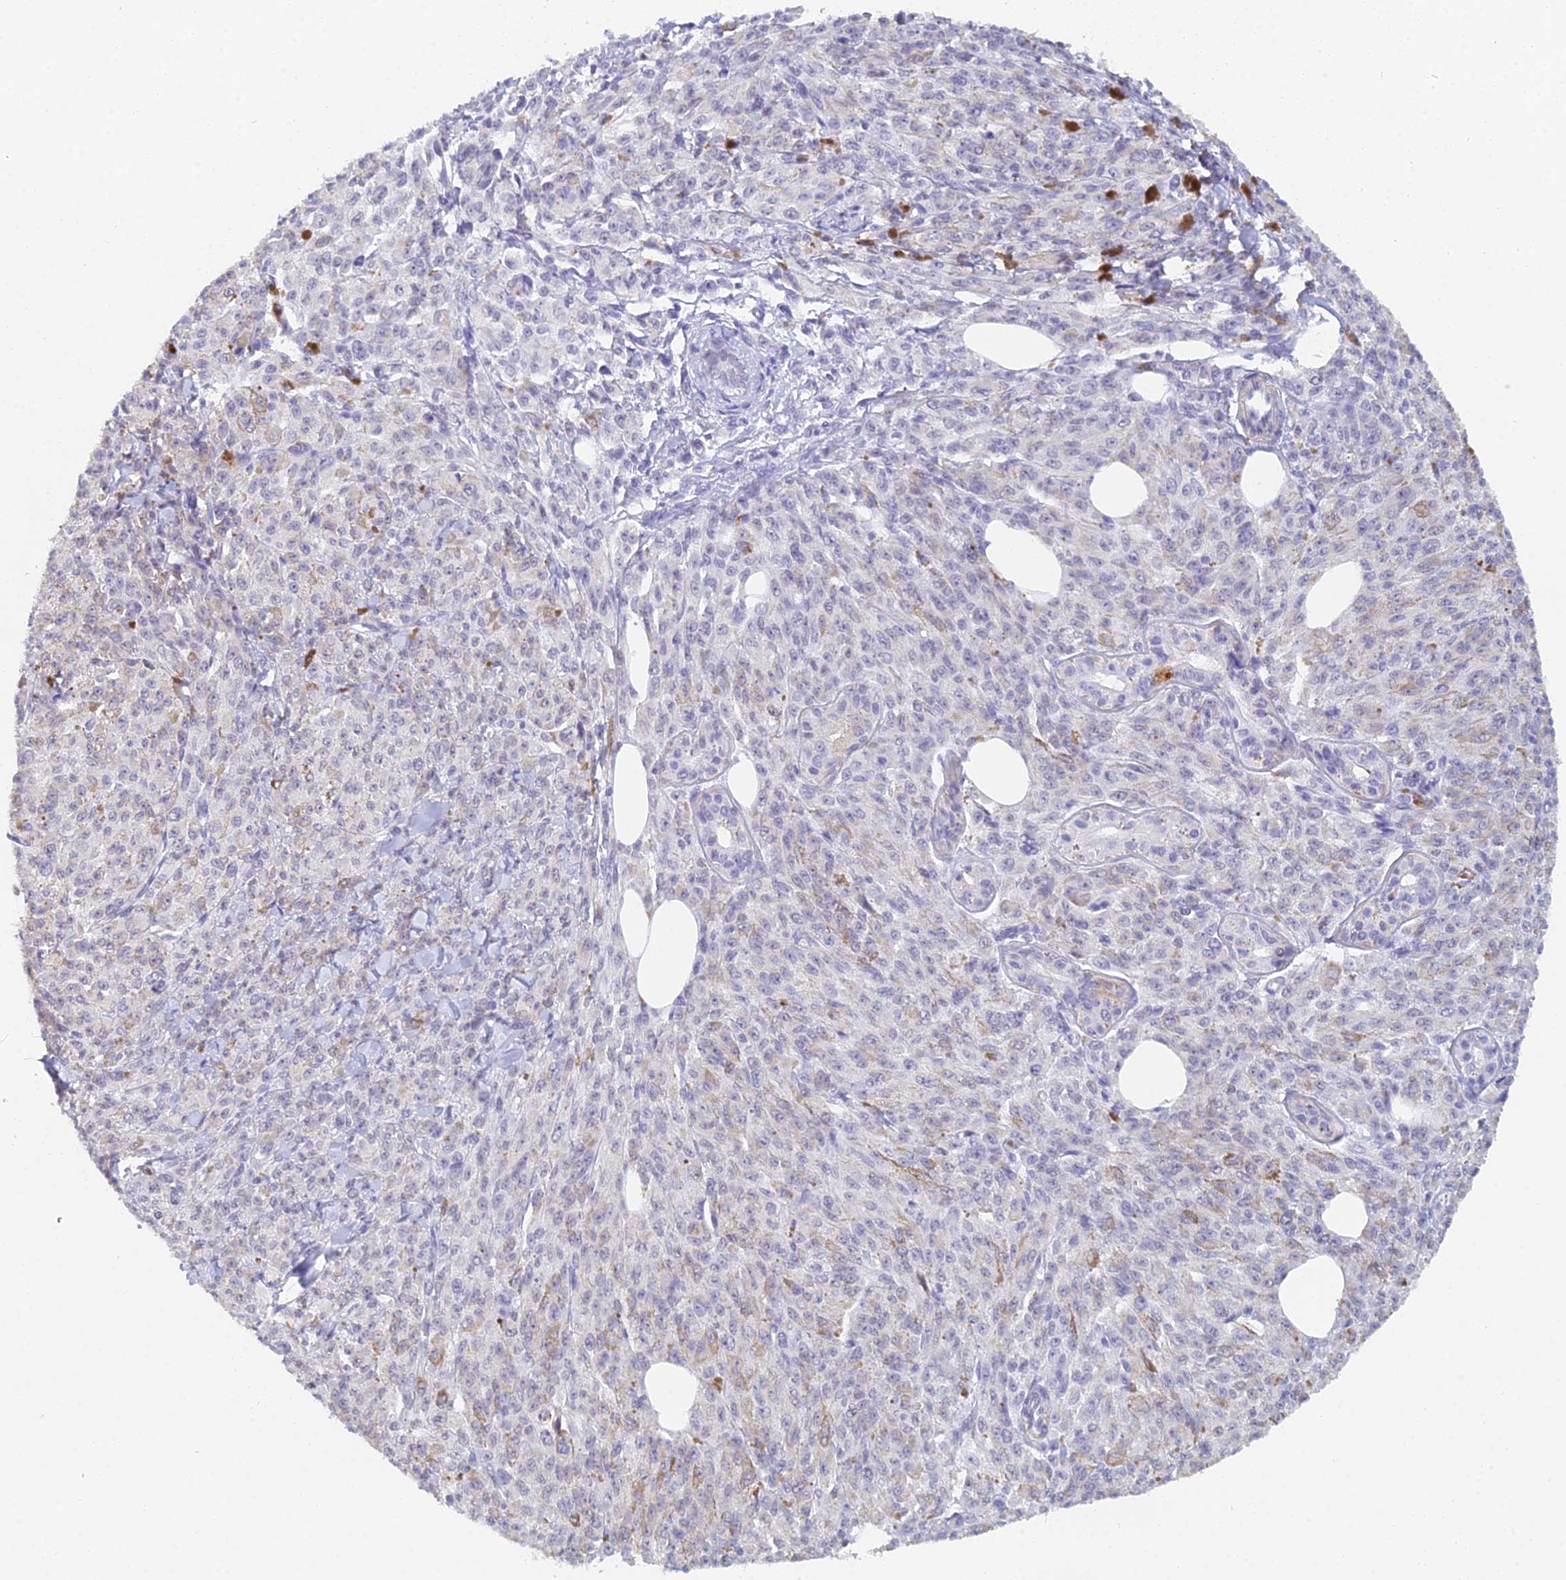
{"staining": {"intensity": "negative", "quantity": "none", "location": "none"}, "tissue": "melanoma", "cell_type": "Tumor cells", "image_type": "cancer", "snomed": [{"axis": "morphology", "description": "Malignant melanoma, NOS"}, {"axis": "topography", "description": "Skin"}], "caption": "Micrograph shows no significant protein positivity in tumor cells of melanoma. The staining was performed using DAB to visualize the protein expression in brown, while the nuclei were stained in blue with hematoxylin (Magnification: 20x).", "gene": "MCM2", "patient": {"sex": "female", "age": 52}}